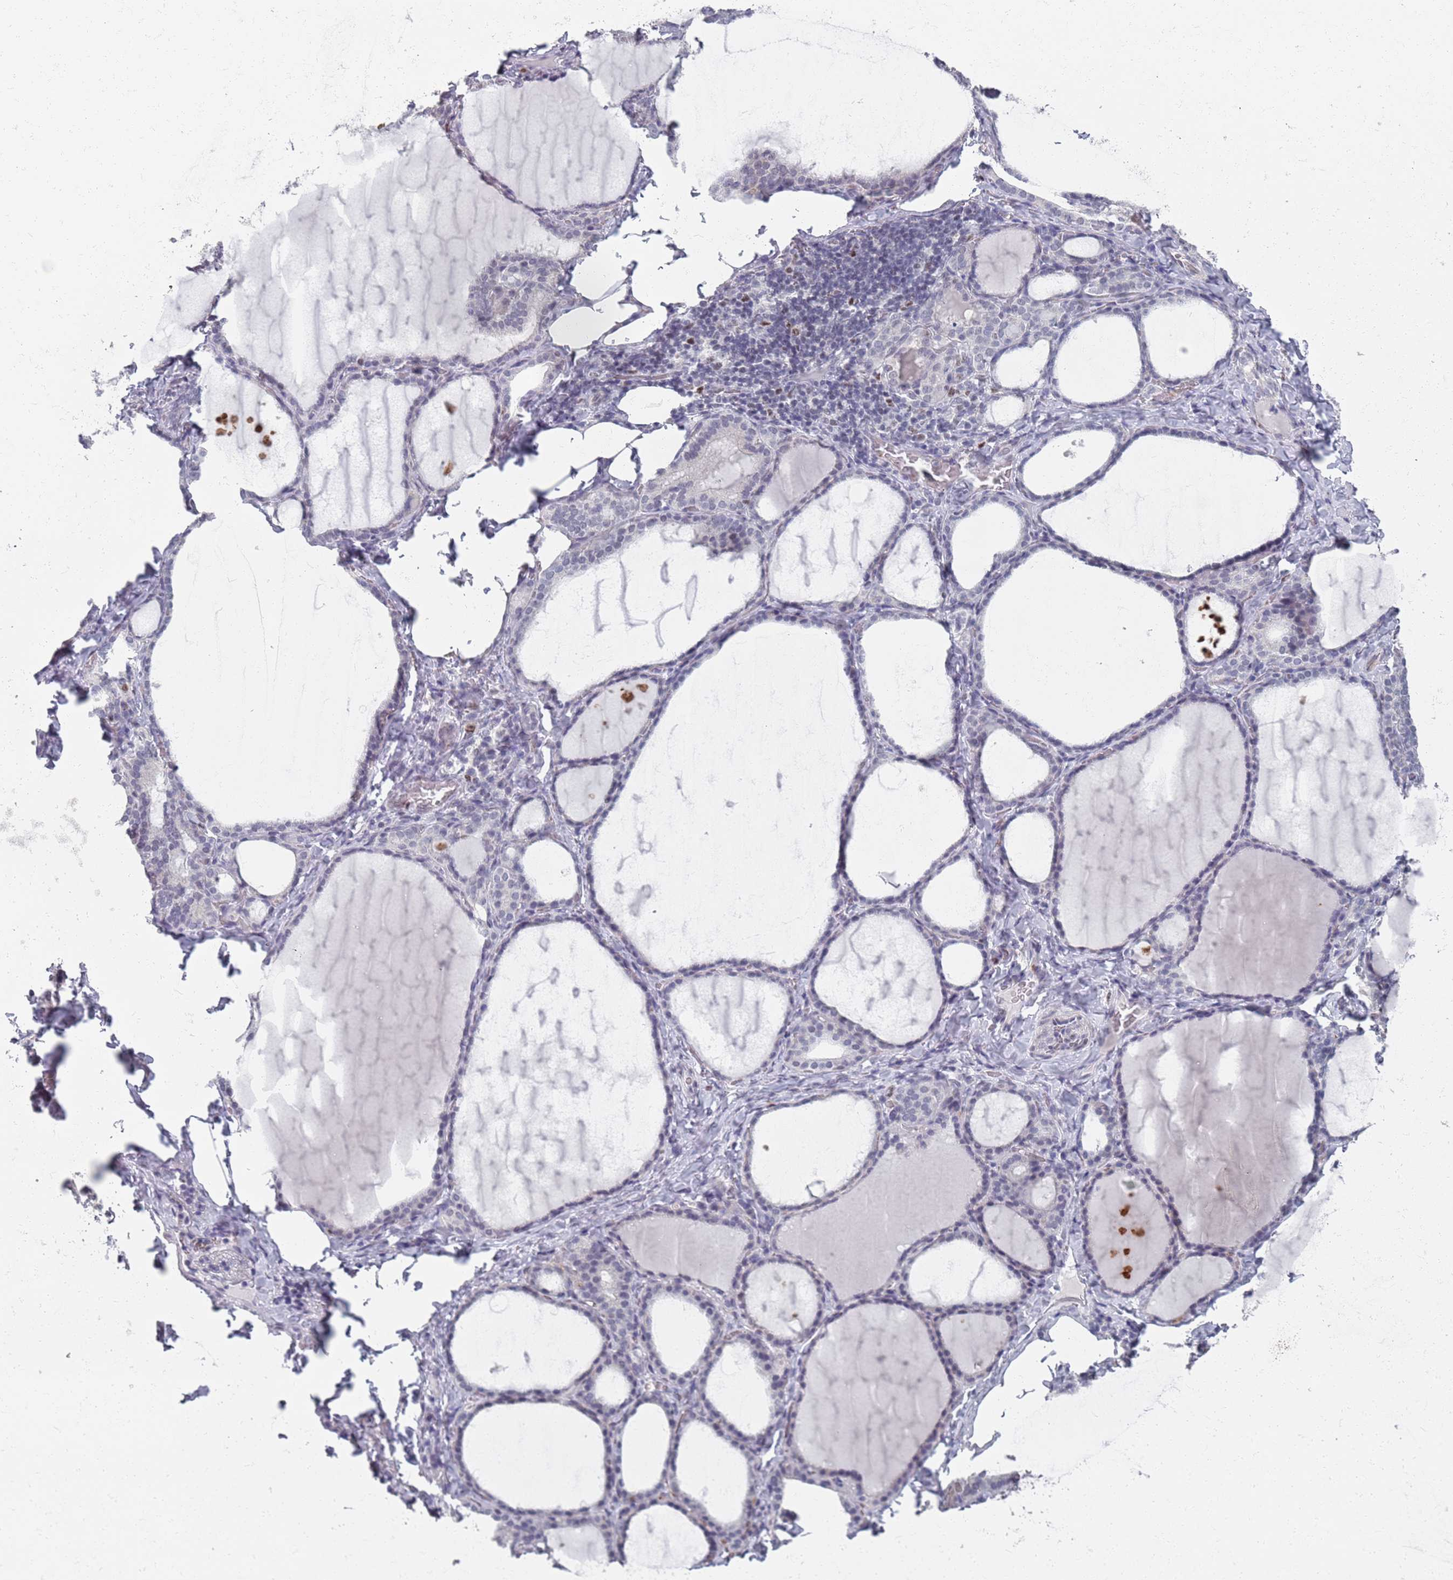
{"staining": {"intensity": "negative", "quantity": "none", "location": "none"}, "tissue": "thyroid gland", "cell_type": "Glandular cells", "image_type": "normal", "snomed": [{"axis": "morphology", "description": "Normal tissue, NOS"}, {"axis": "topography", "description": "Thyroid gland"}], "caption": "Immunohistochemistry micrograph of benign thyroid gland stained for a protein (brown), which displays no staining in glandular cells.", "gene": "SAMD1", "patient": {"sex": "female", "age": 39}}